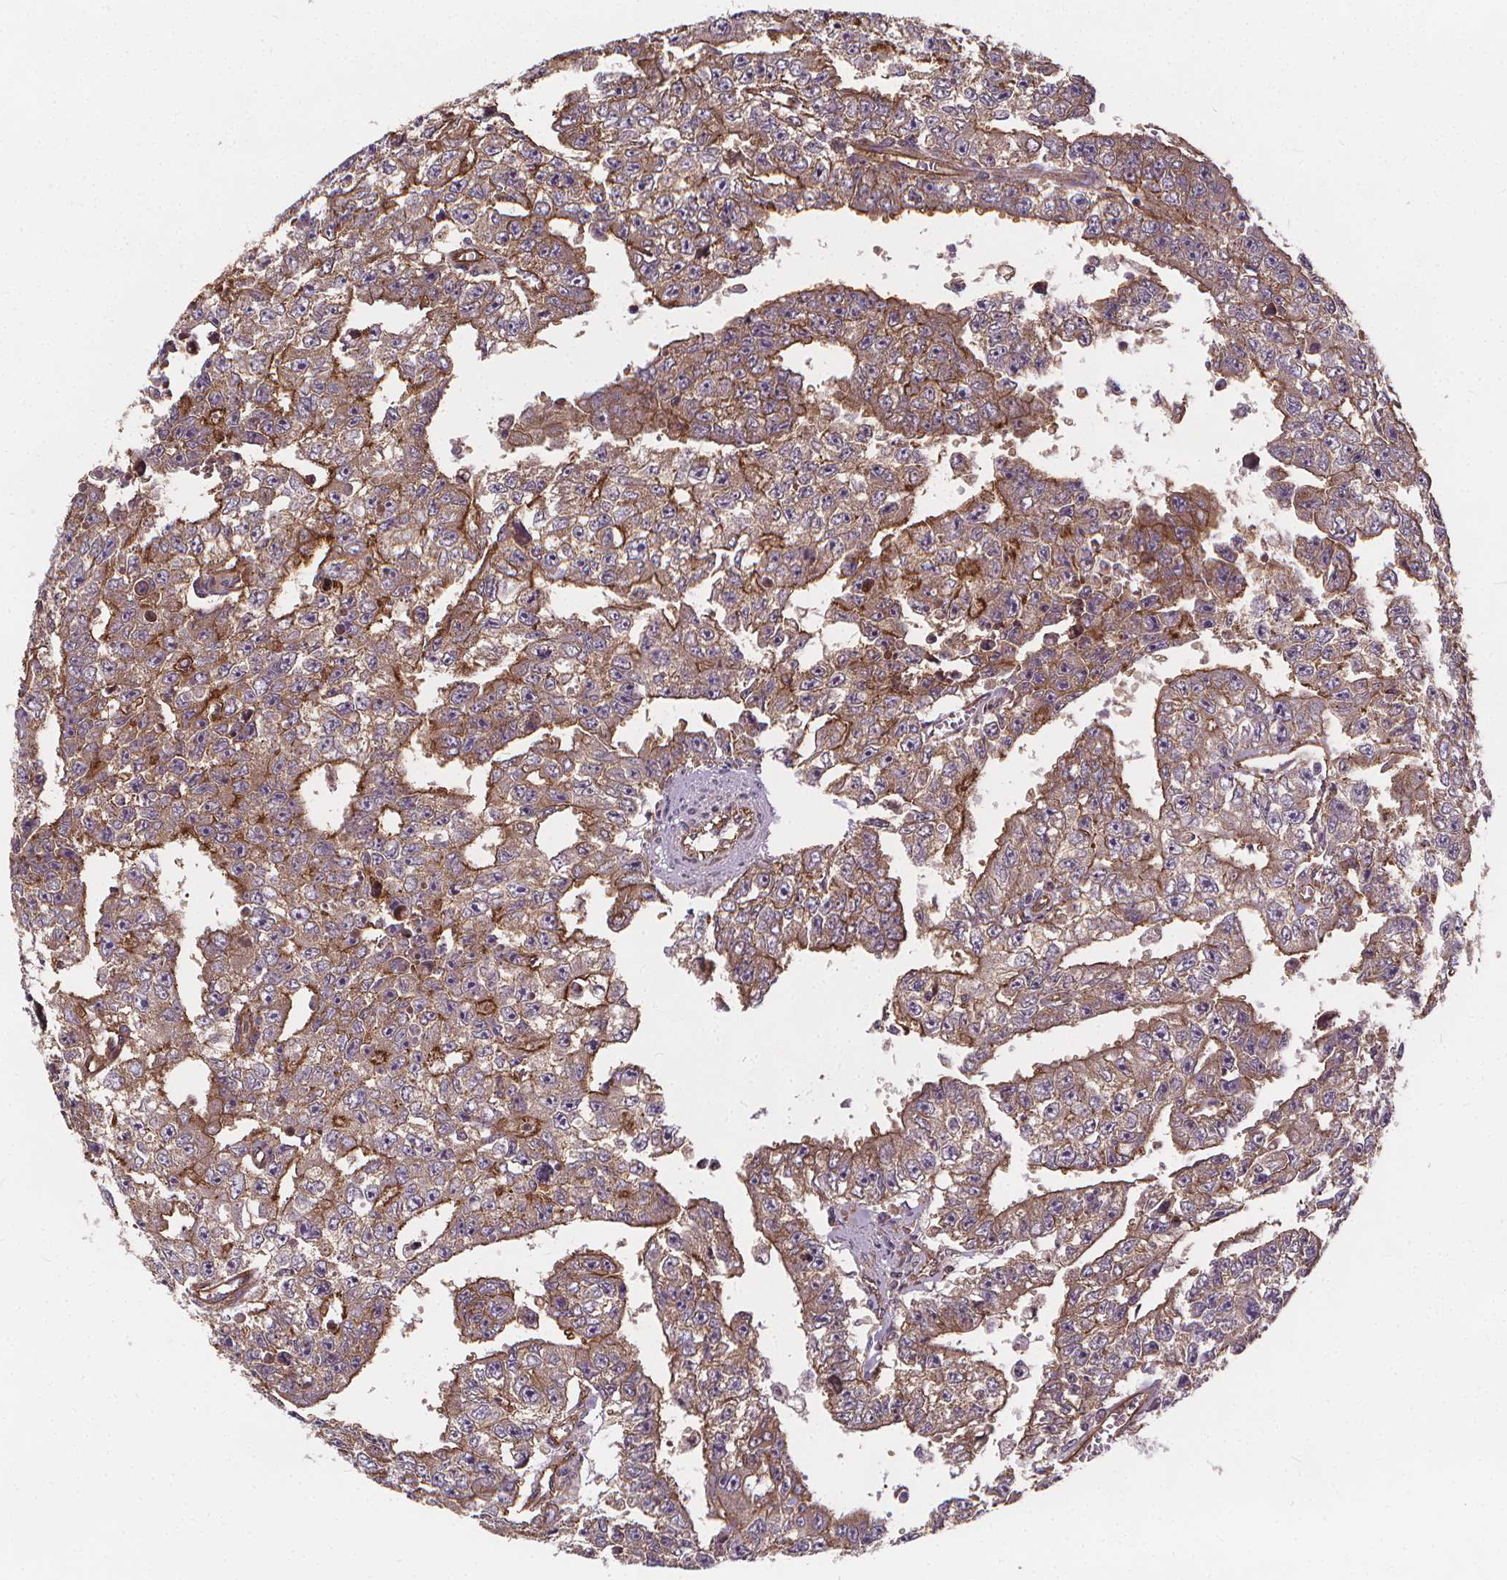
{"staining": {"intensity": "moderate", "quantity": ">75%", "location": "cytoplasmic/membranous"}, "tissue": "testis cancer", "cell_type": "Tumor cells", "image_type": "cancer", "snomed": [{"axis": "morphology", "description": "Carcinoma, Embryonal, NOS"}, {"axis": "morphology", "description": "Teratoma, malignant, NOS"}, {"axis": "topography", "description": "Testis"}], "caption": "This image exhibits immunohistochemistry (IHC) staining of testis cancer (embryonal carcinoma), with medium moderate cytoplasmic/membranous positivity in about >75% of tumor cells.", "gene": "CLINT1", "patient": {"sex": "male", "age": 24}}